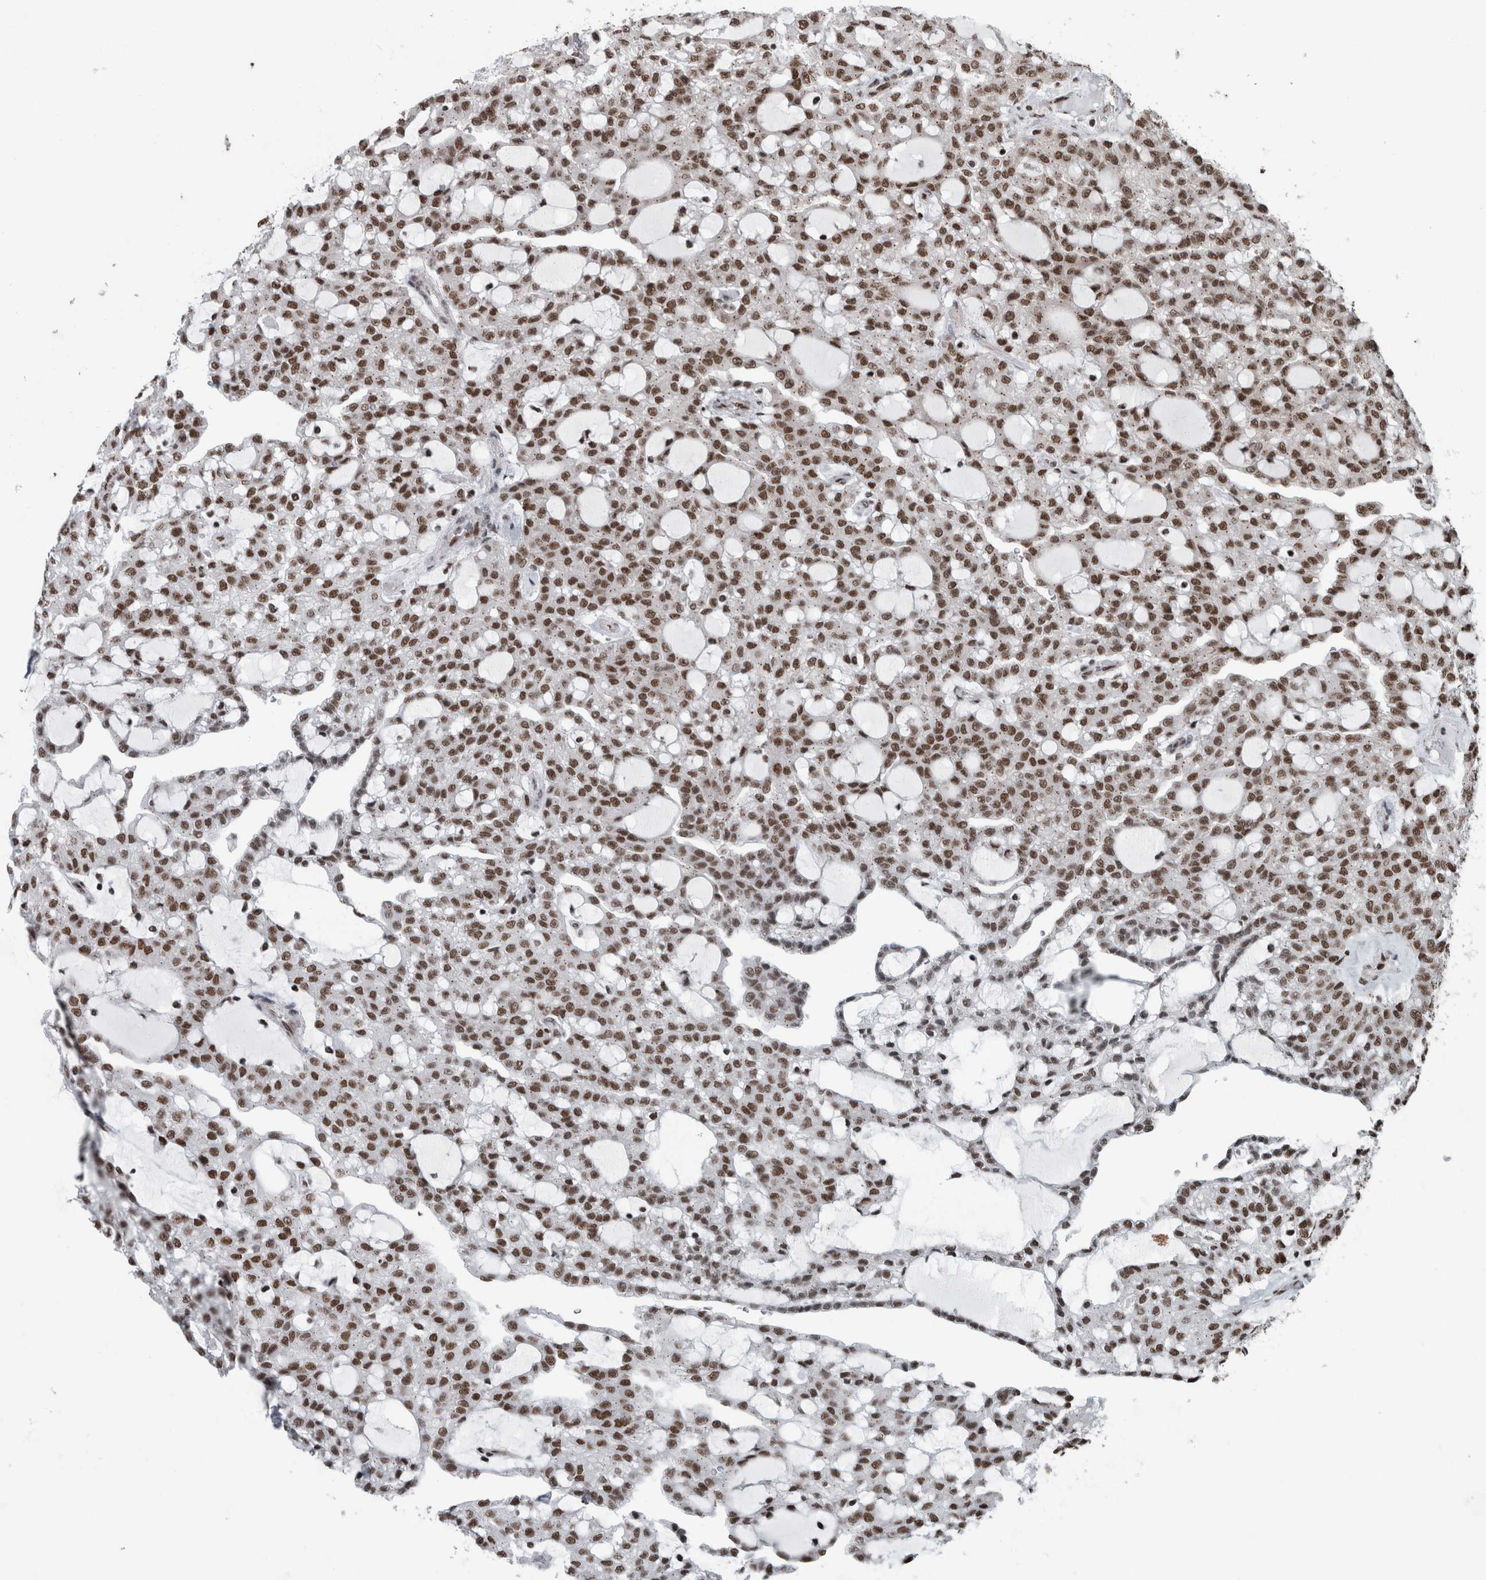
{"staining": {"intensity": "moderate", "quantity": ">75%", "location": "nuclear"}, "tissue": "renal cancer", "cell_type": "Tumor cells", "image_type": "cancer", "snomed": [{"axis": "morphology", "description": "Adenocarcinoma, NOS"}, {"axis": "topography", "description": "Kidney"}], "caption": "About >75% of tumor cells in human renal adenocarcinoma show moderate nuclear protein staining as visualized by brown immunohistochemical staining.", "gene": "DNMT3A", "patient": {"sex": "male", "age": 63}}